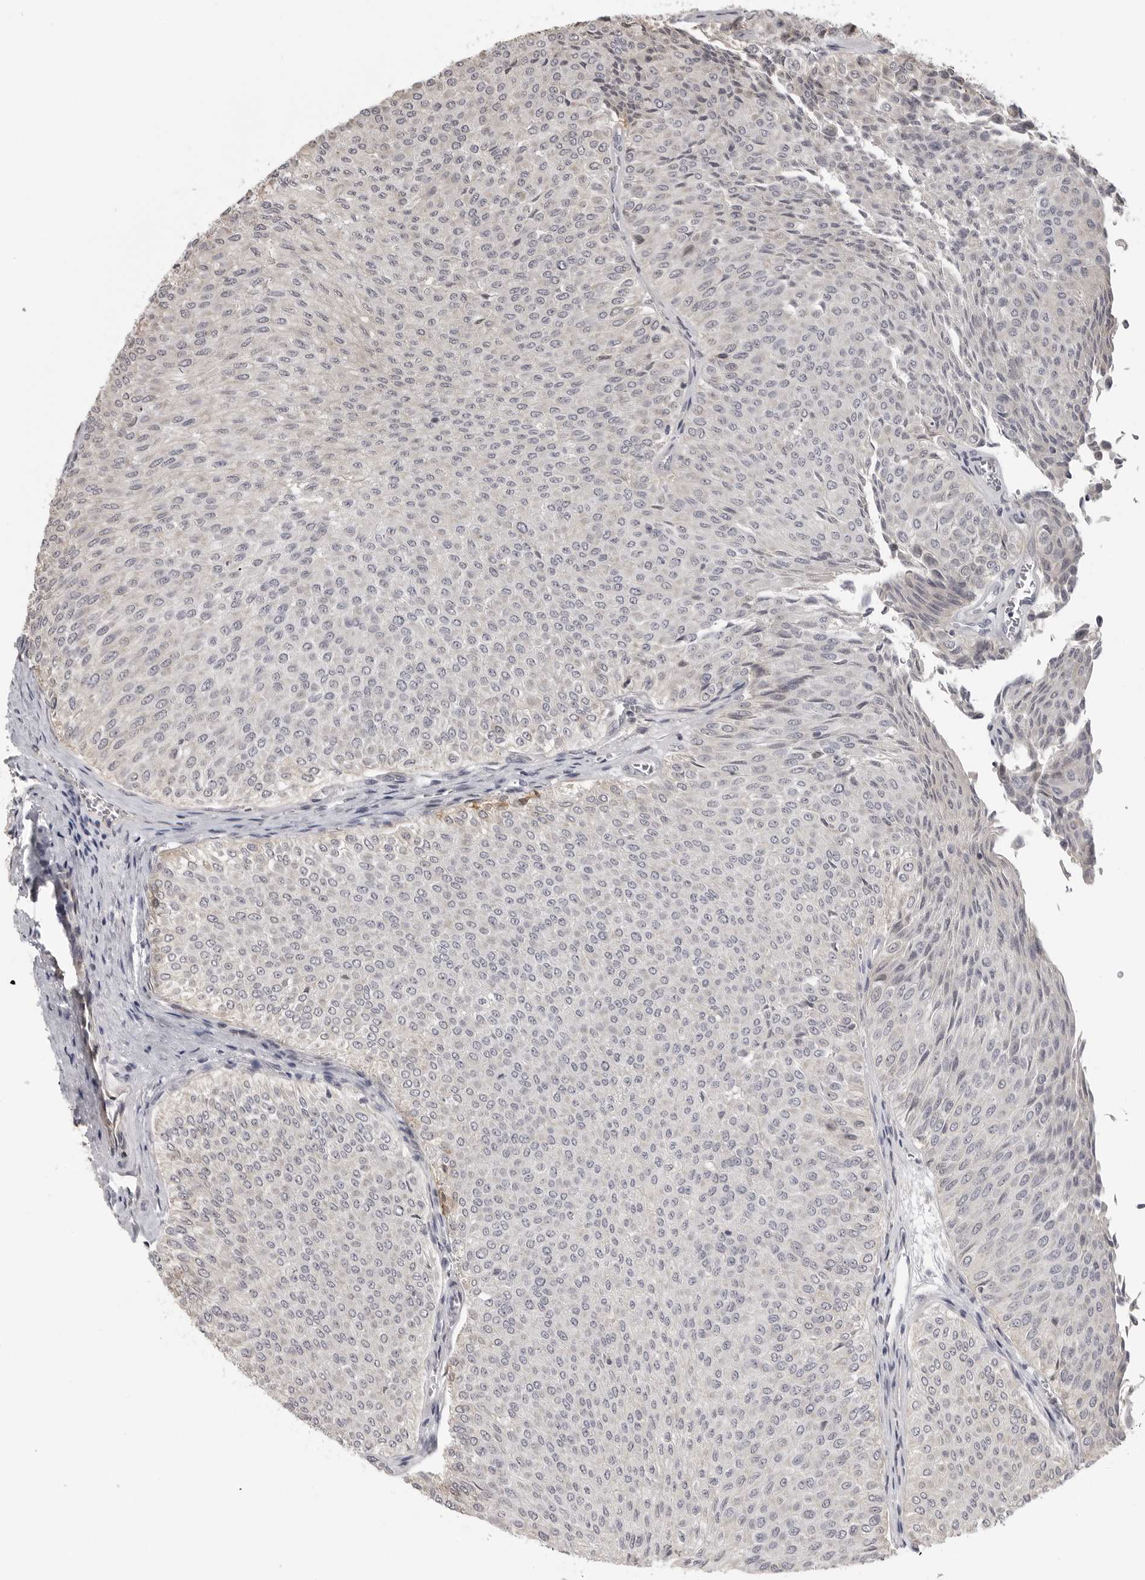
{"staining": {"intensity": "negative", "quantity": "none", "location": "none"}, "tissue": "urothelial cancer", "cell_type": "Tumor cells", "image_type": "cancer", "snomed": [{"axis": "morphology", "description": "Urothelial carcinoma, Low grade"}, {"axis": "topography", "description": "Urinary bladder"}], "caption": "A histopathology image of urothelial cancer stained for a protein displays no brown staining in tumor cells. (Stains: DAB immunohistochemistry with hematoxylin counter stain, Microscopy: brightfield microscopy at high magnification).", "gene": "IDO1", "patient": {"sex": "male", "age": 78}}